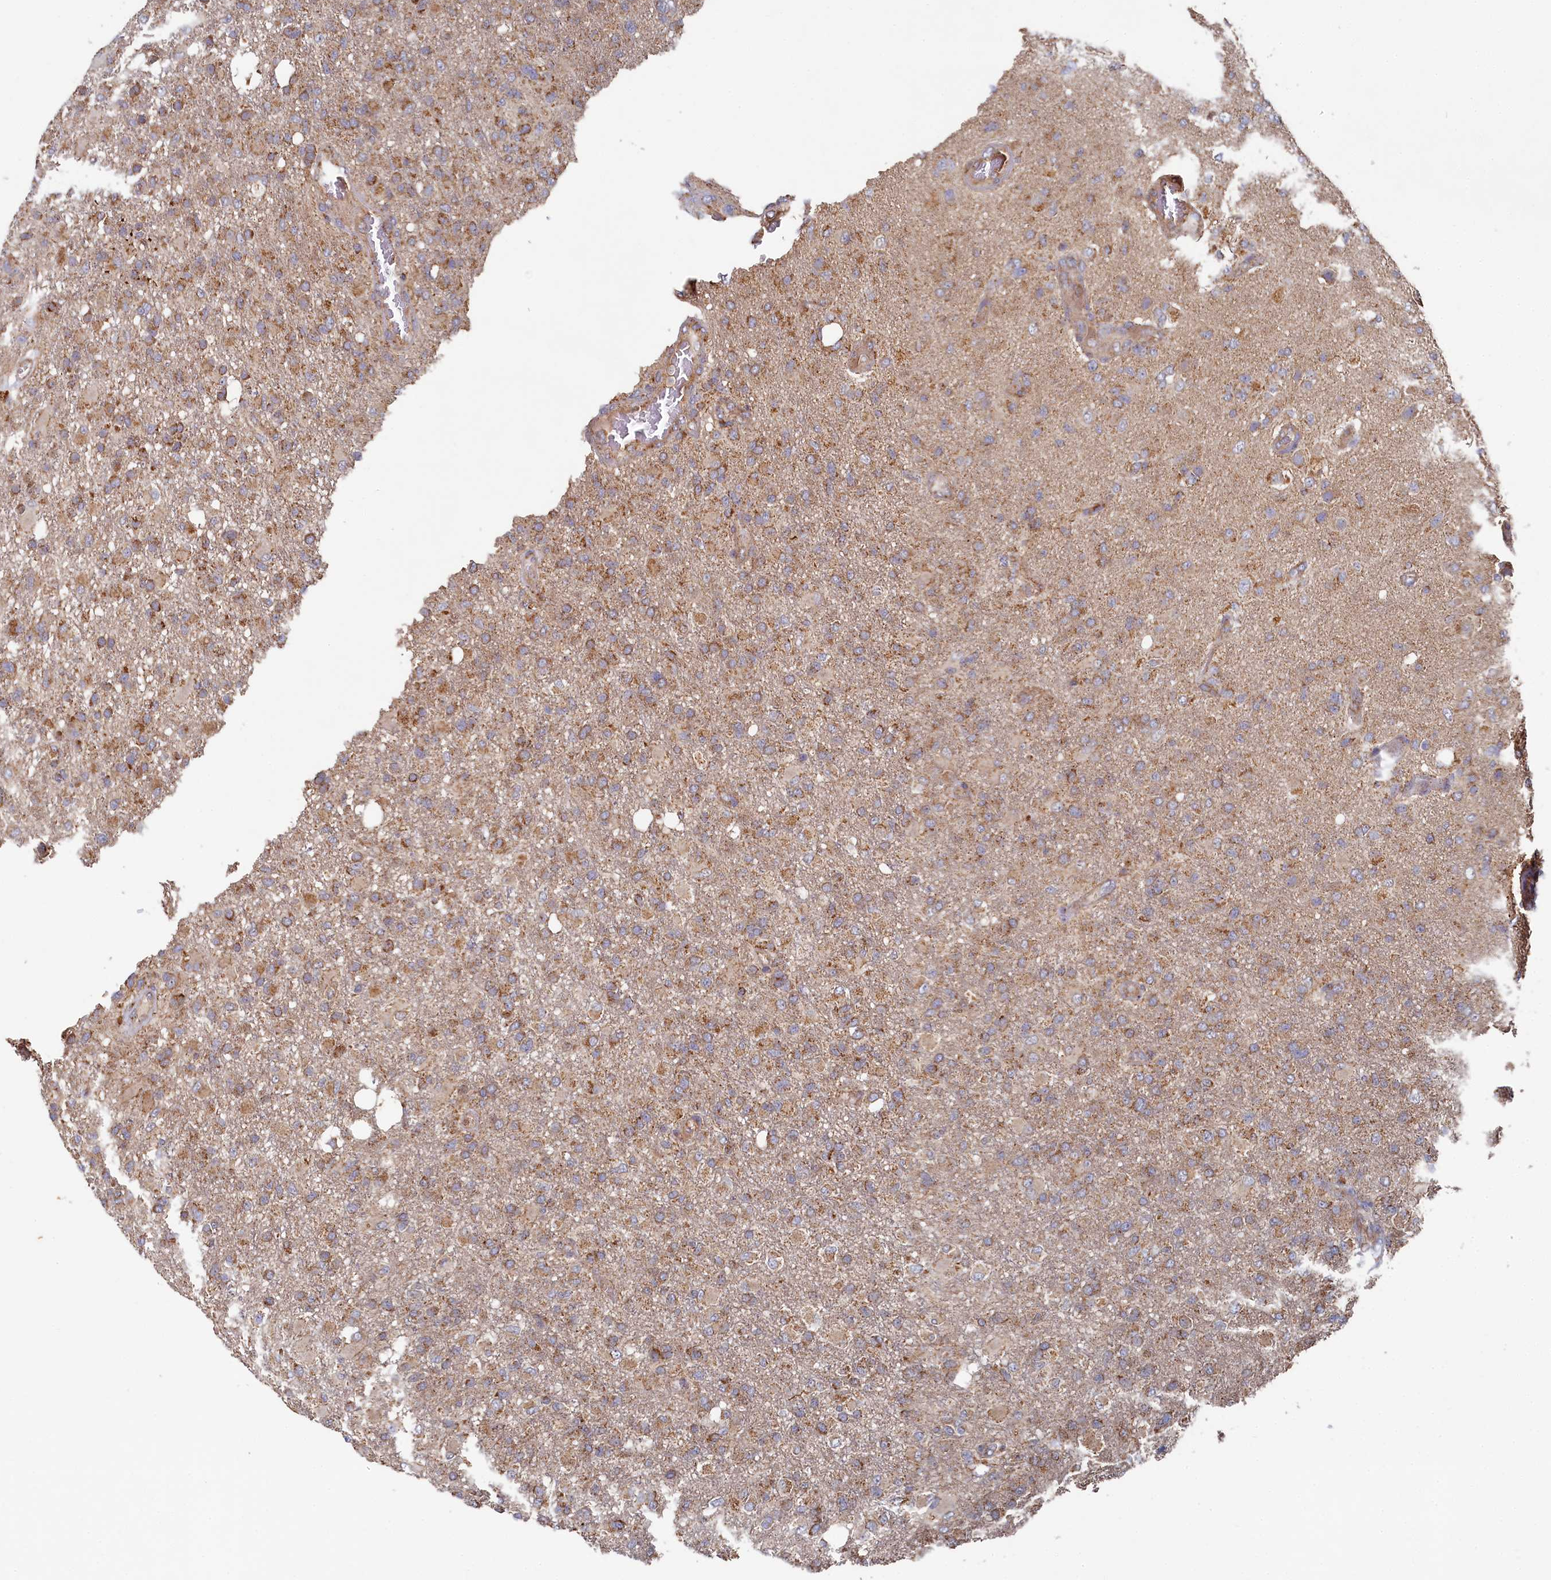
{"staining": {"intensity": "moderate", "quantity": ">75%", "location": "cytoplasmic/membranous"}, "tissue": "glioma", "cell_type": "Tumor cells", "image_type": "cancer", "snomed": [{"axis": "morphology", "description": "Glioma, malignant, High grade"}, {"axis": "topography", "description": "Brain"}], "caption": "IHC of human malignant glioma (high-grade) demonstrates medium levels of moderate cytoplasmic/membranous staining in about >75% of tumor cells.", "gene": "HAUS2", "patient": {"sex": "female", "age": 74}}